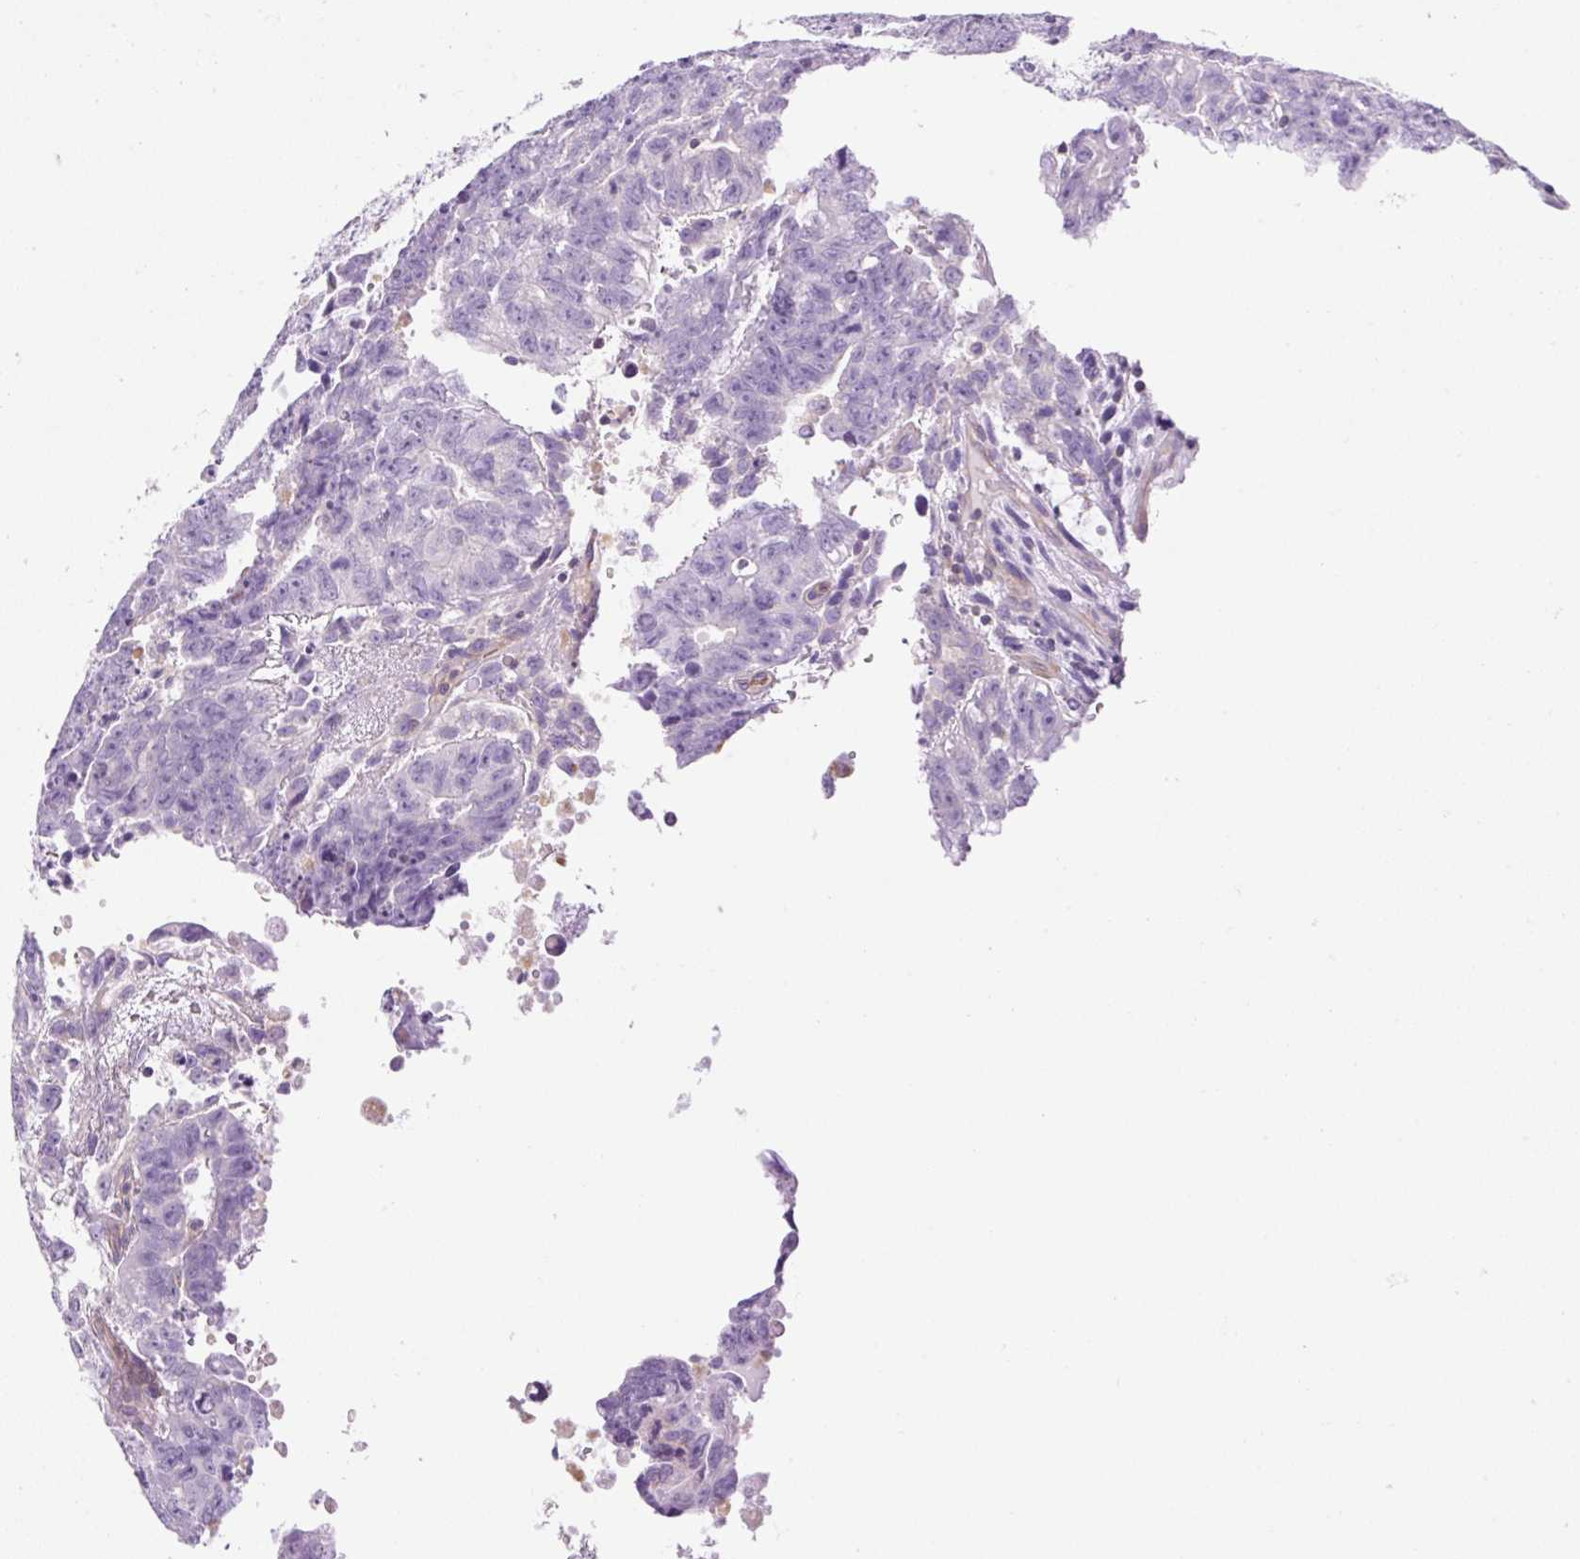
{"staining": {"intensity": "negative", "quantity": "none", "location": "none"}, "tissue": "testis cancer", "cell_type": "Tumor cells", "image_type": "cancer", "snomed": [{"axis": "morphology", "description": "Carcinoma, Embryonal, NOS"}, {"axis": "topography", "description": "Testis"}], "caption": "An IHC histopathology image of testis embryonal carcinoma is shown. There is no staining in tumor cells of testis embryonal carcinoma.", "gene": "EHD3", "patient": {"sex": "male", "age": 24}}